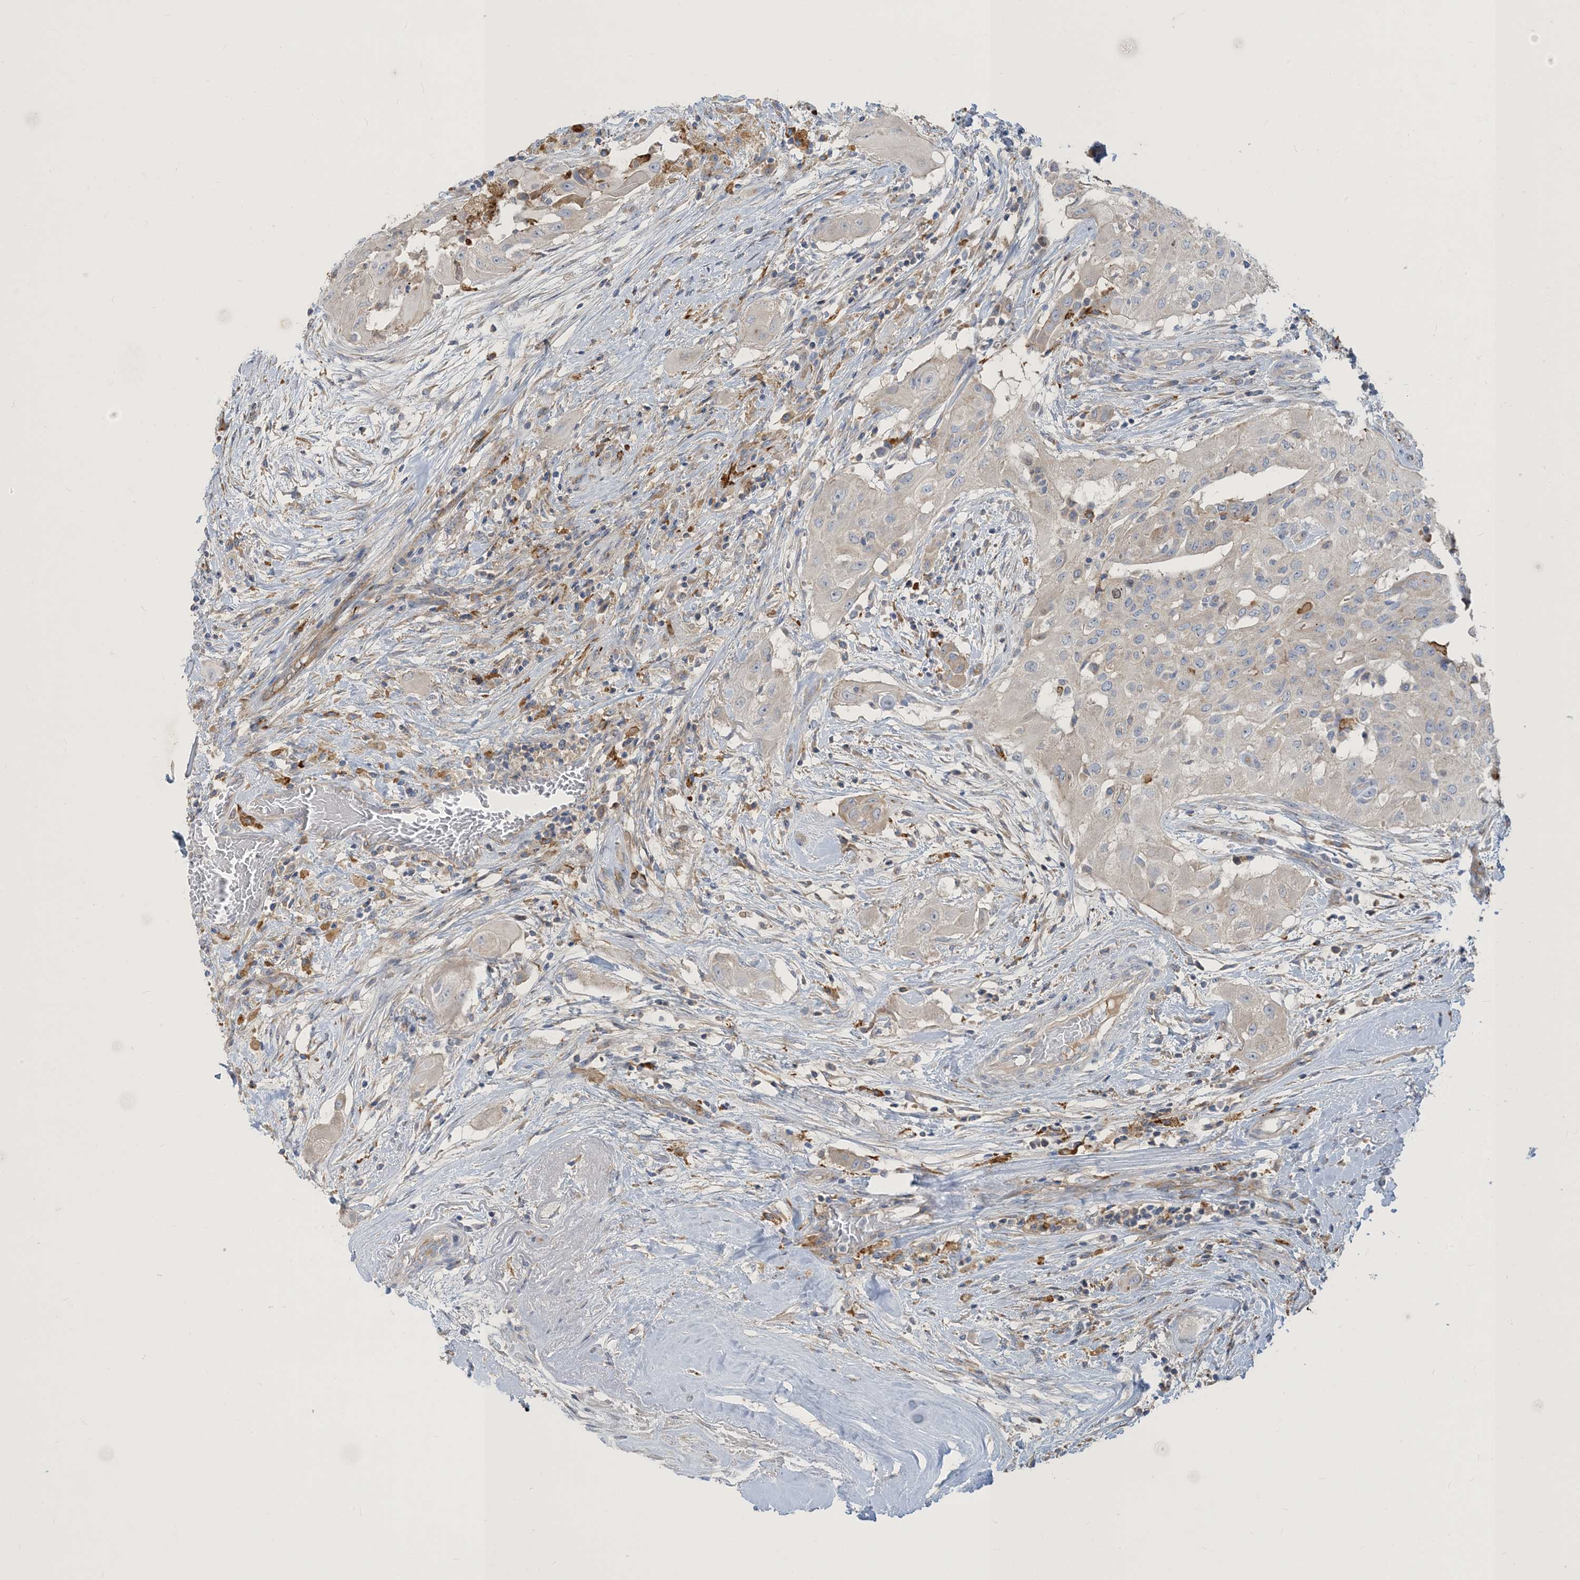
{"staining": {"intensity": "negative", "quantity": "none", "location": "none"}, "tissue": "thyroid cancer", "cell_type": "Tumor cells", "image_type": "cancer", "snomed": [{"axis": "morphology", "description": "Papillary adenocarcinoma, NOS"}, {"axis": "topography", "description": "Thyroid gland"}], "caption": "Tumor cells show no significant protein staining in thyroid cancer (papillary adenocarcinoma).", "gene": "PEAR1", "patient": {"sex": "female", "age": 59}}